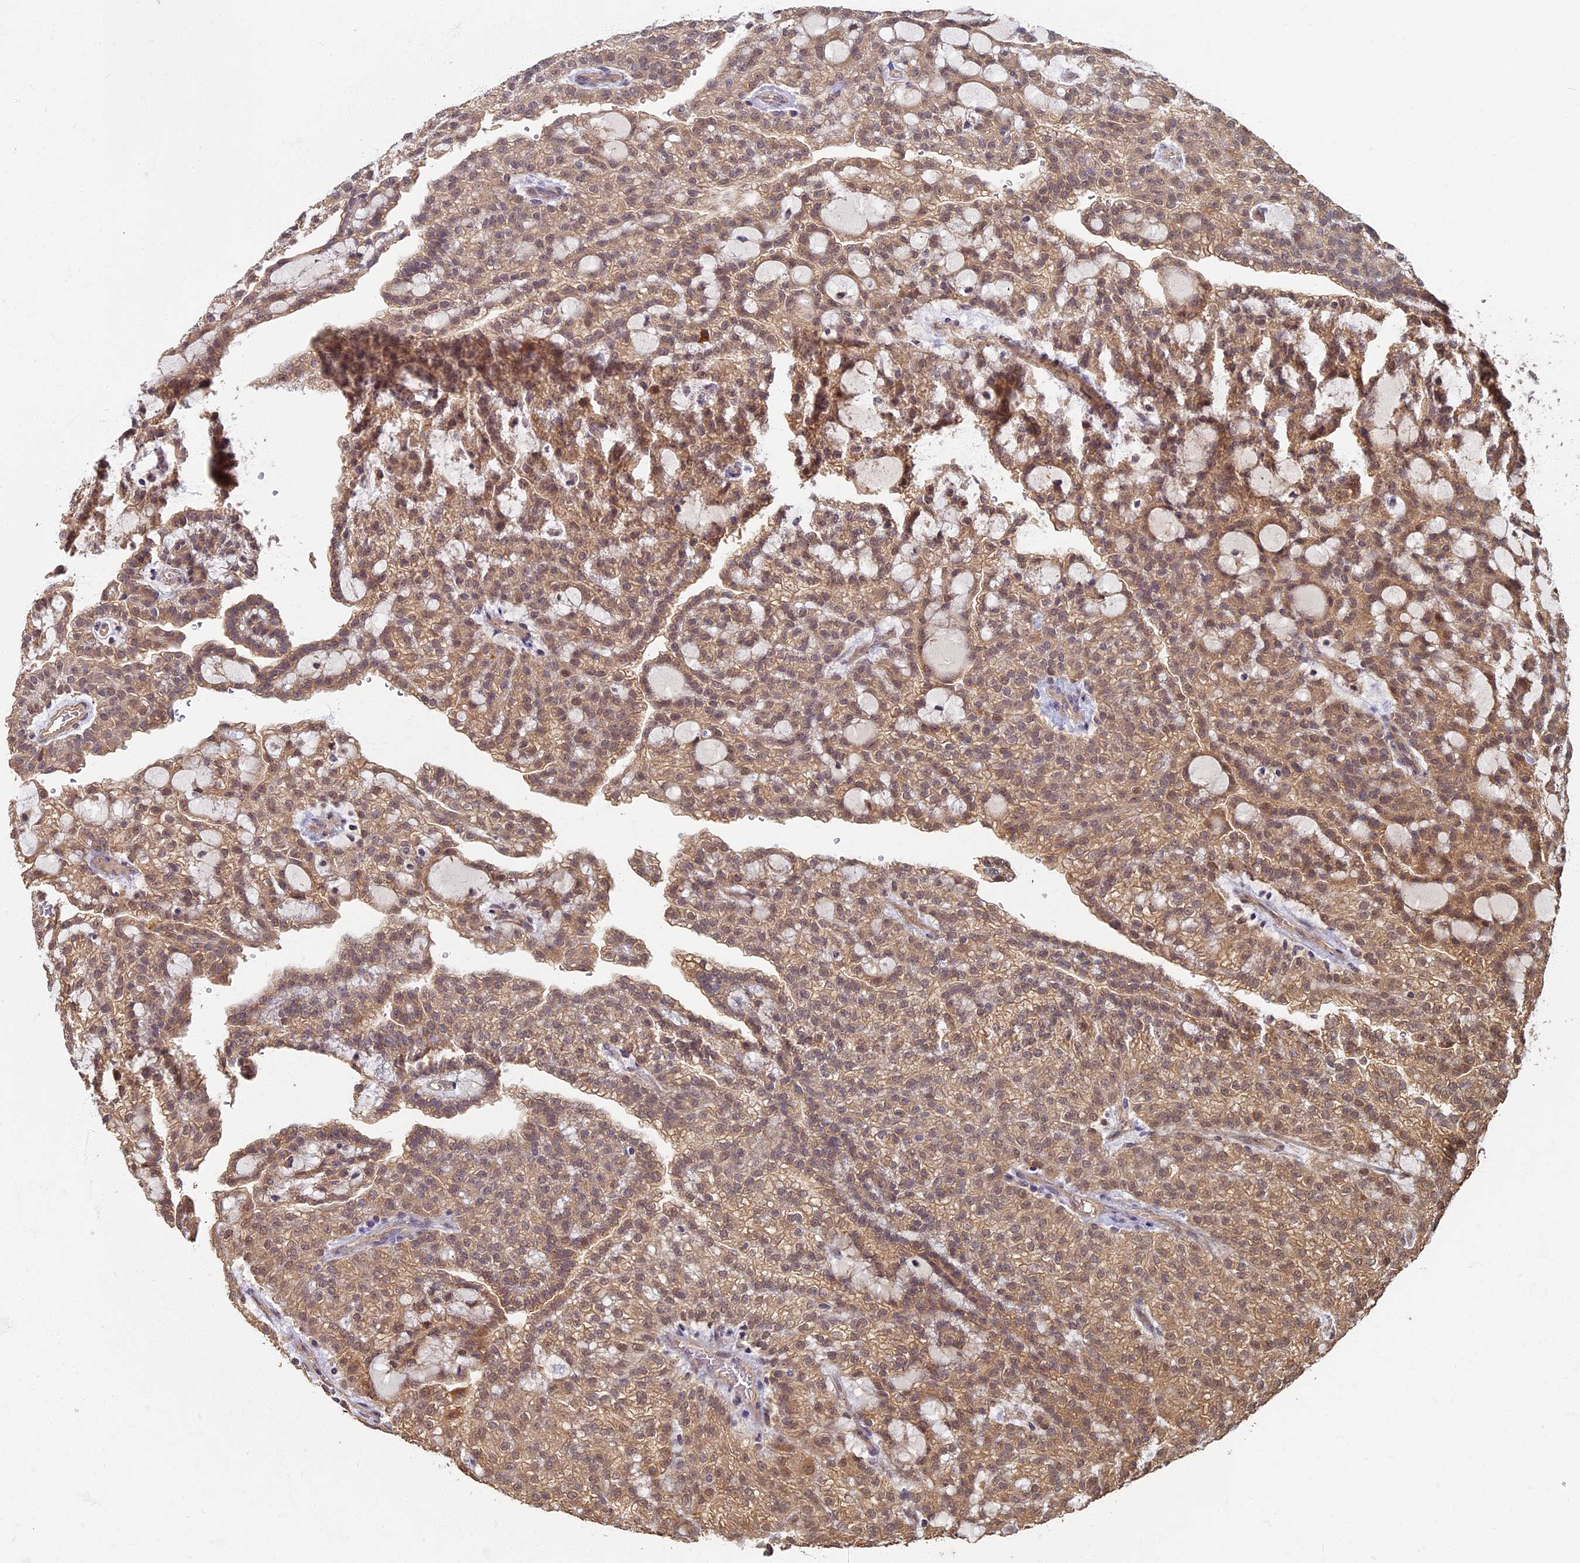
{"staining": {"intensity": "moderate", "quantity": ">75%", "location": "cytoplasmic/membranous,nuclear"}, "tissue": "renal cancer", "cell_type": "Tumor cells", "image_type": "cancer", "snomed": [{"axis": "morphology", "description": "Adenocarcinoma, NOS"}, {"axis": "topography", "description": "Kidney"}], "caption": "Immunohistochemistry (IHC) staining of renal cancer, which displays medium levels of moderate cytoplasmic/membranous and nuclear staining in approximately >75% of tumor cells indicating moderate cytoplasmic/membranous and nuclear protein staining. The staining was performed using DAB (3,3'-diaminobenzidine) (brown) for protein detection and nuclei were counterstained in hematoxylin (blue).", "gene": "RSPH3", "patient": {"sex": "male", "age": 63}}